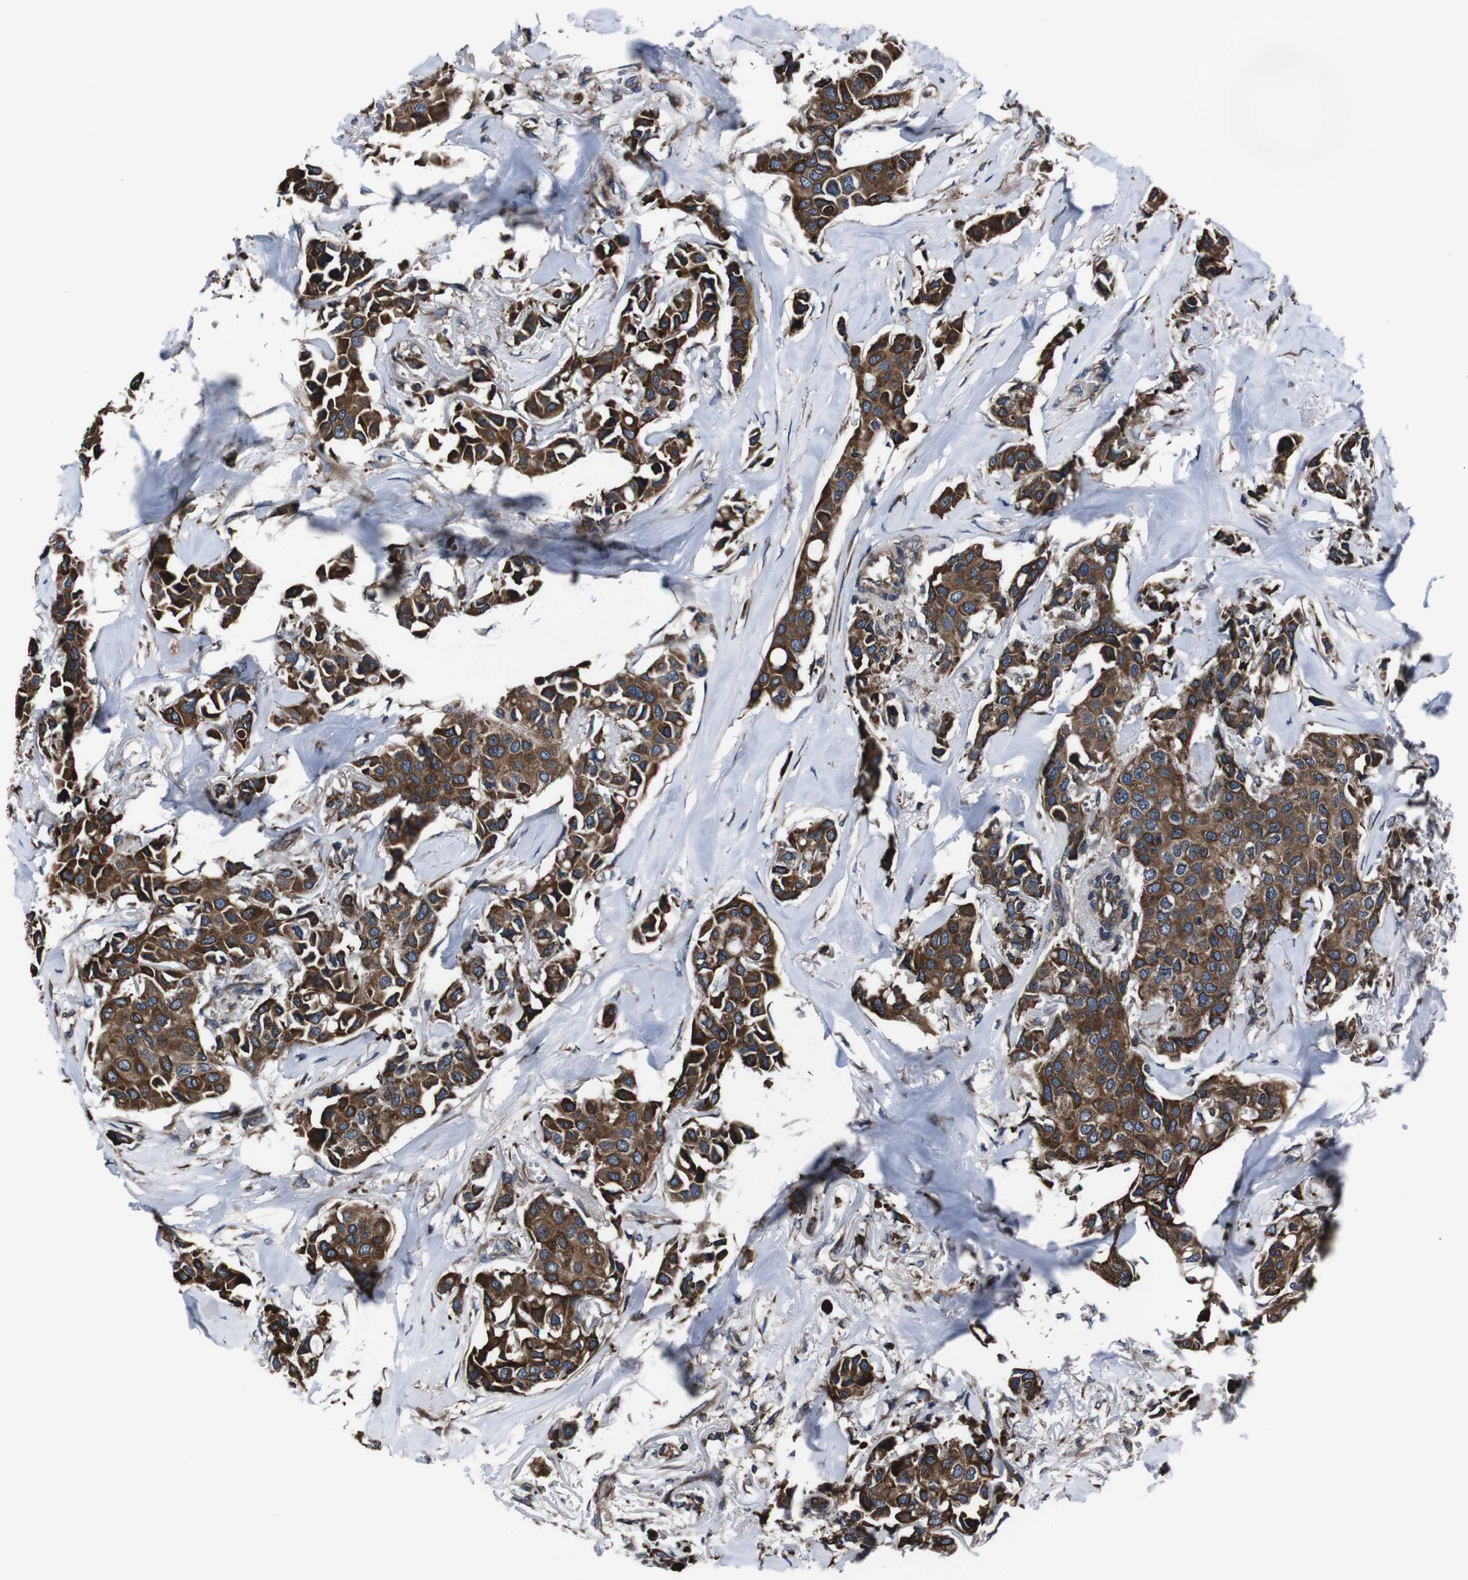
{"staining": {"intensity": "strong", "quantity": ">75%", "location": "cytoplasmic/membranous"}, "tissue": "breast cancer", "cell_type": "Tumor cells", "image_type": "cancer", "snomed": [{"axis": "morphology", "description": "Duct carcinoma"}, {"axis": "topography", "description": "Breast"}], "caption": "Breast cancer (infiltrating ductal carcinoma) stained with DAB (3,3'-diaminobenzidine) immunohistochemistry reveals high levels of strong cytoplasmic/membranous expression in about >75% of tumor cells.", "gene": "EIF4A2", "patient": {"sex": "female", "age": 80}}